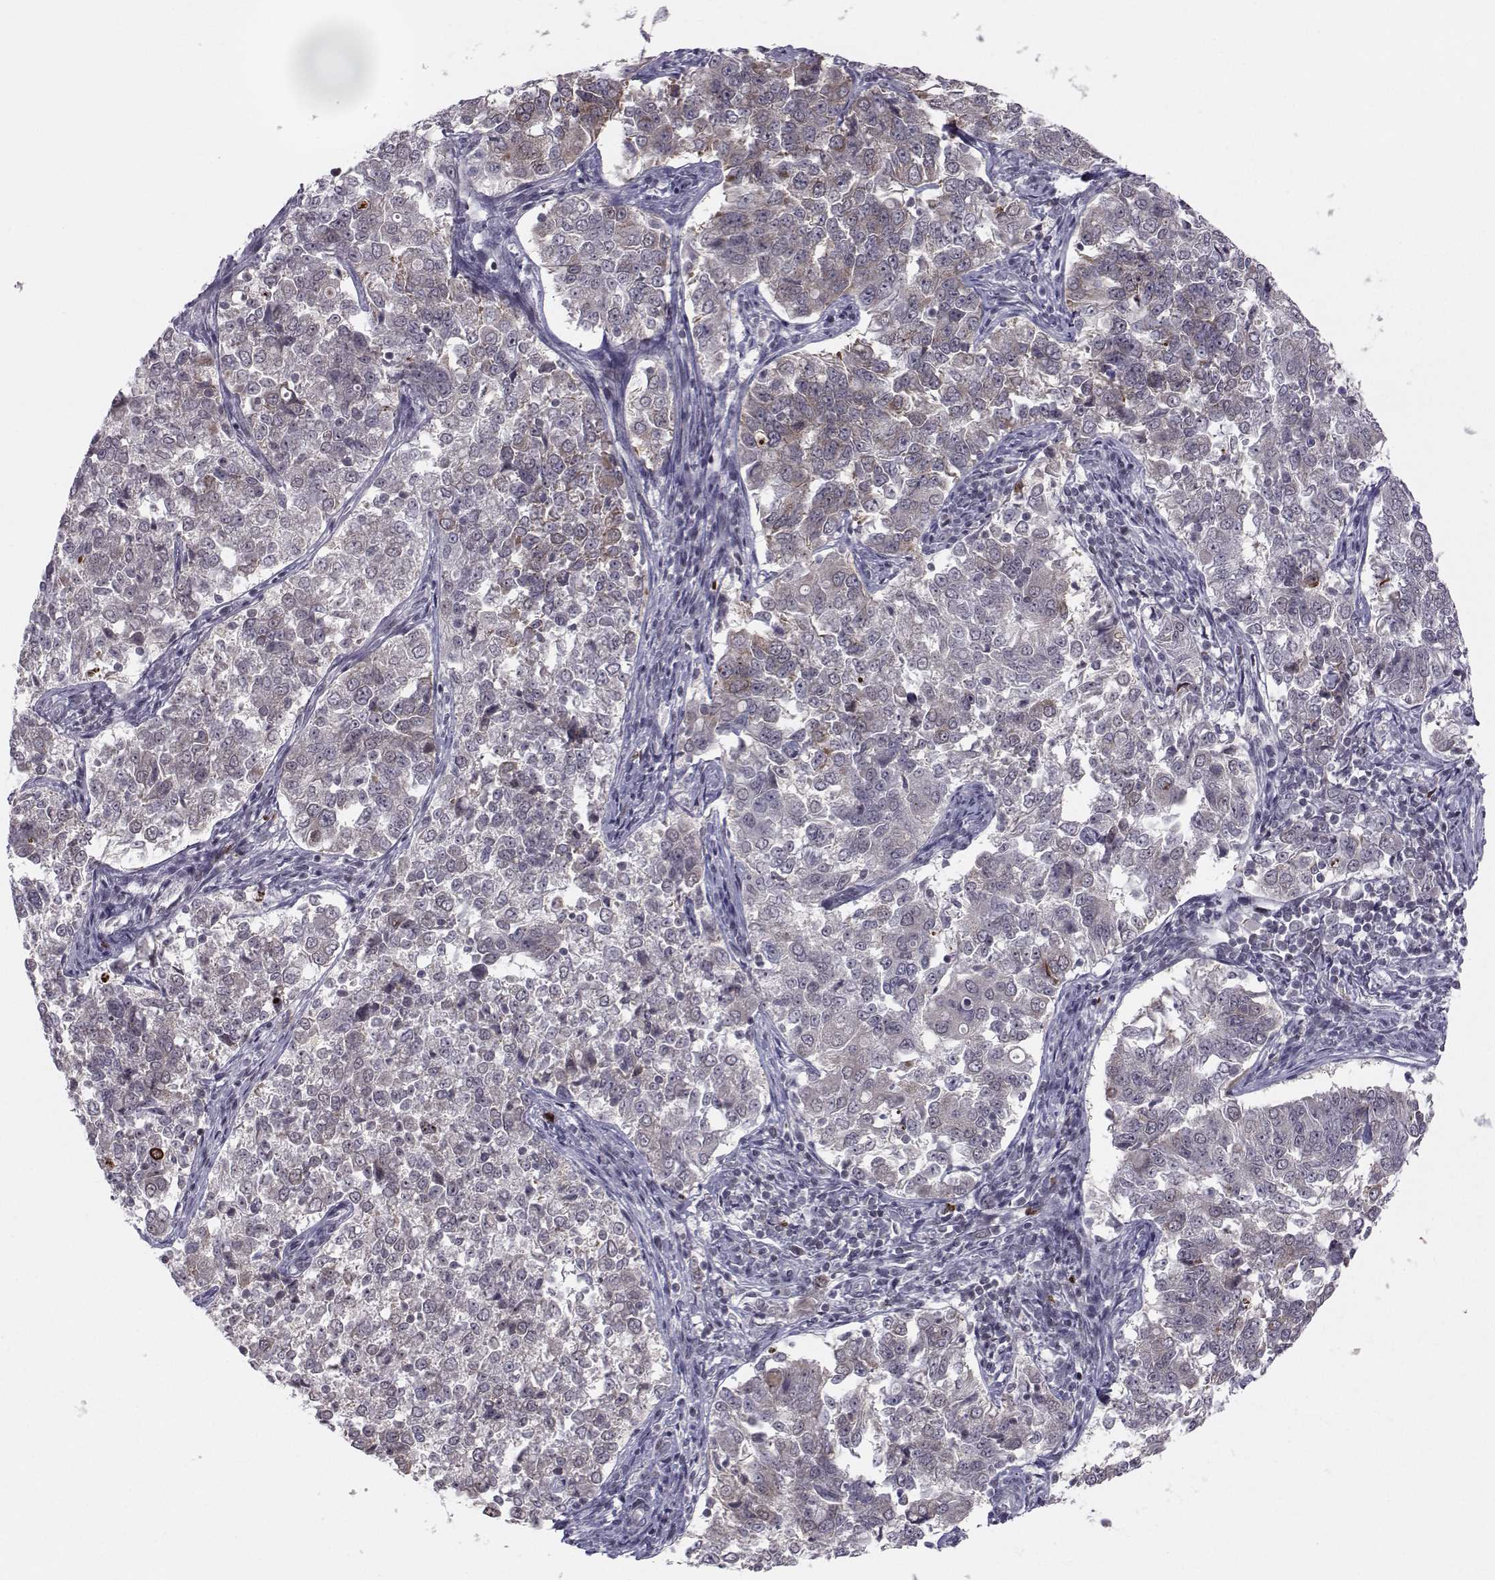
{"staining": {"intensity": "weak", "quantity": "<25%", "location": "cytoplasmic/membranous"}, "tissue": "endometrial cancer", "cell_type": "Tumor cells", "image_type": "cancer", "snomed": [{"axis": "morphology", "description": "Adenocarcinoma, NOS"}, {"axis": "topography", "description": "Endometrium"}], "caption": "Tumor cells are negative for brown protein staining in endometrial adenocarcinoma. Nuclei are stained in blue.", "gene": "MARCHF4", "patient": {"sex": "female", "age": 43}}